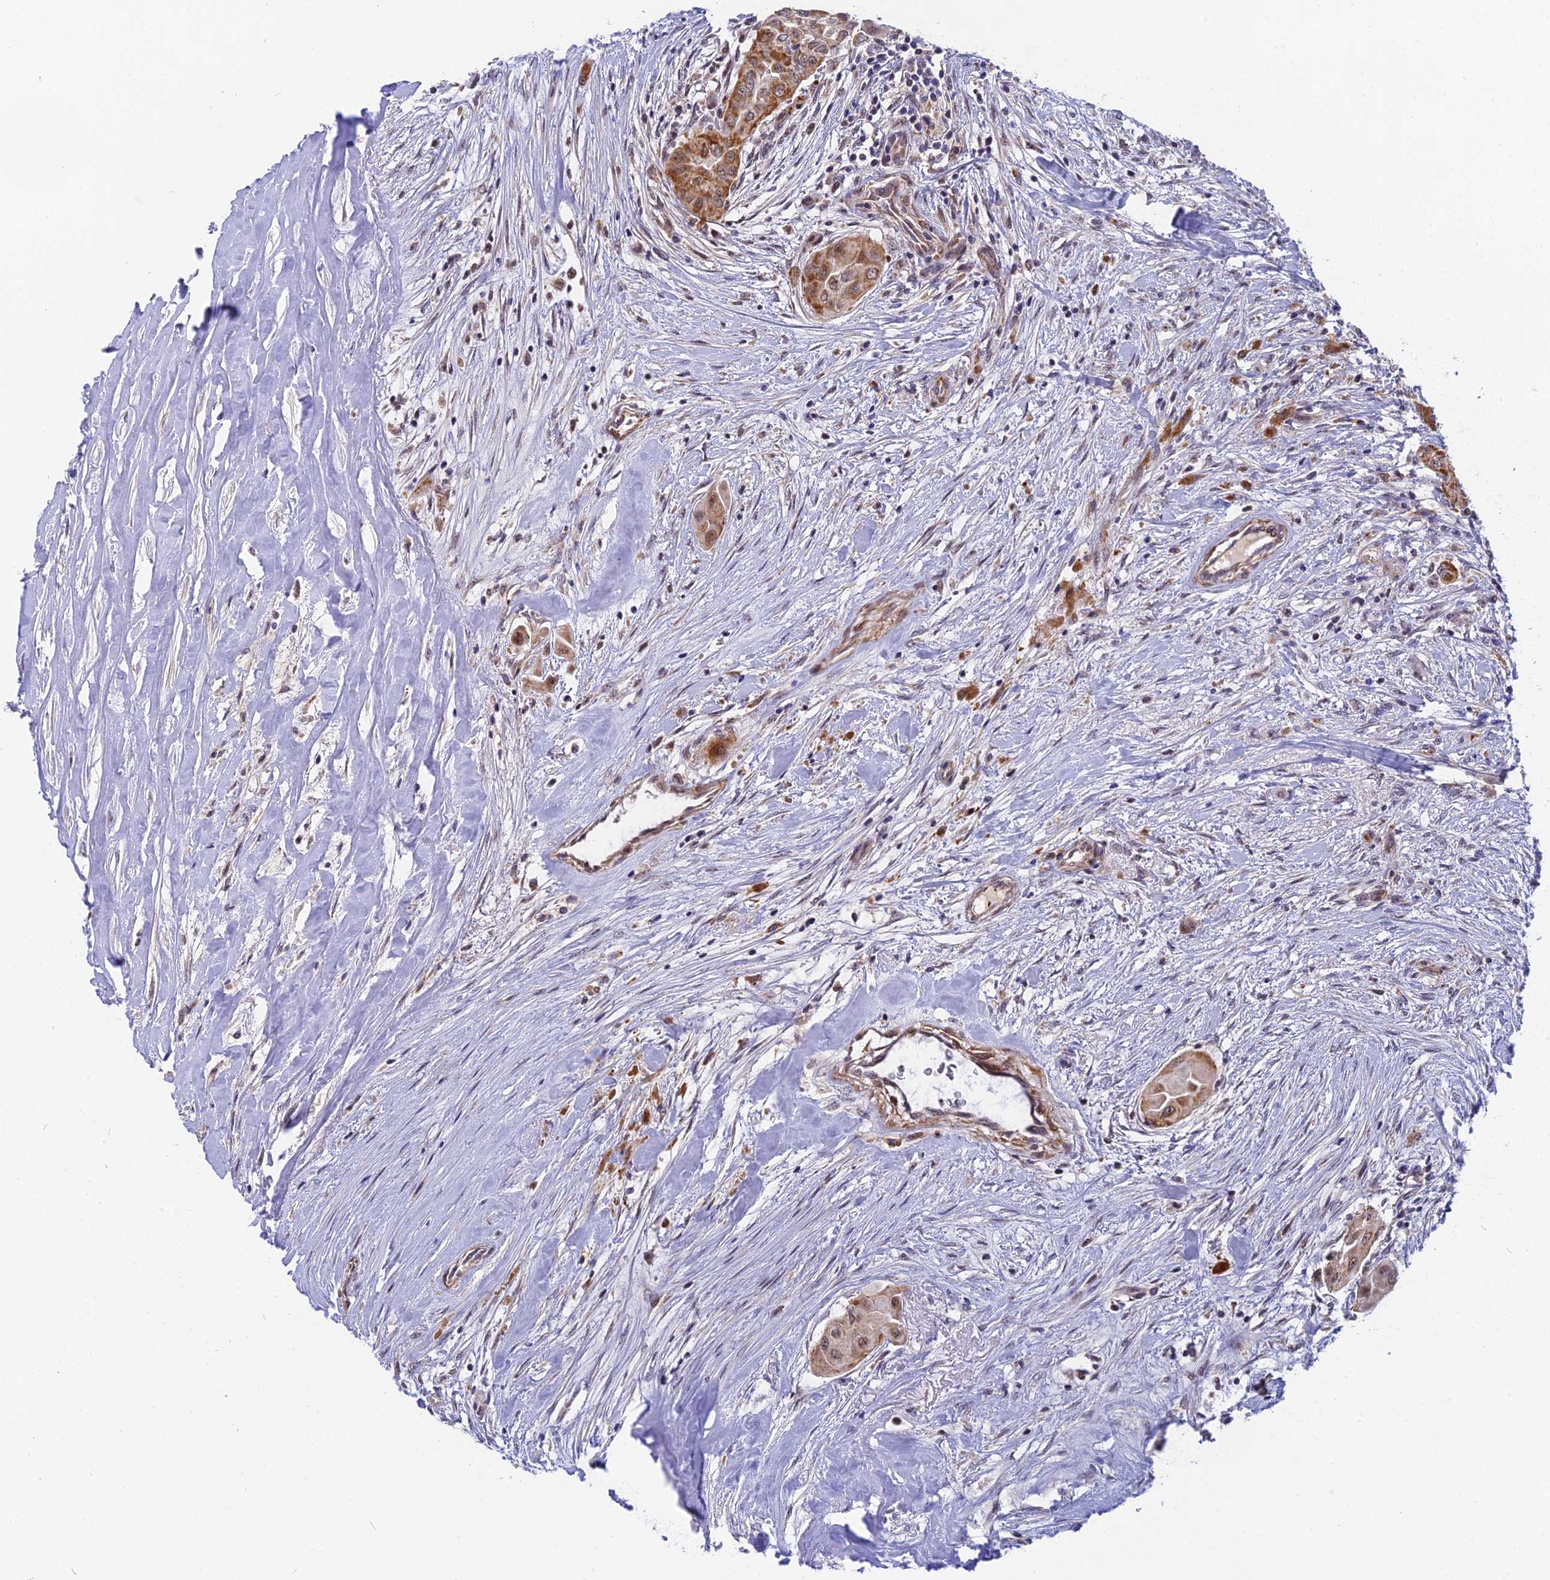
{"staining": {"intensity": "moderate", "quantity": ">75%", "location": "cytoplasmic/membranous,nuclear"}, "tissue": "thyroid cancer", "cell_type": "Tumor cells", "image_type": "cancer", "snomed": [{"axis": "morphology", "description": "Papillary adenocarcinoma, NOS"}, {"axis": "topography", "description": "Thyroid gland"}], "caption": "Tumor cells demonstrate medium levels of moderate cytoplasmic/membranous and nuclear positivity in approximately >75% of cells in papillary adenocarcinoma (thyroid).", "gene": "CMC1", "patient": {"sex": "female", "age": 59}}